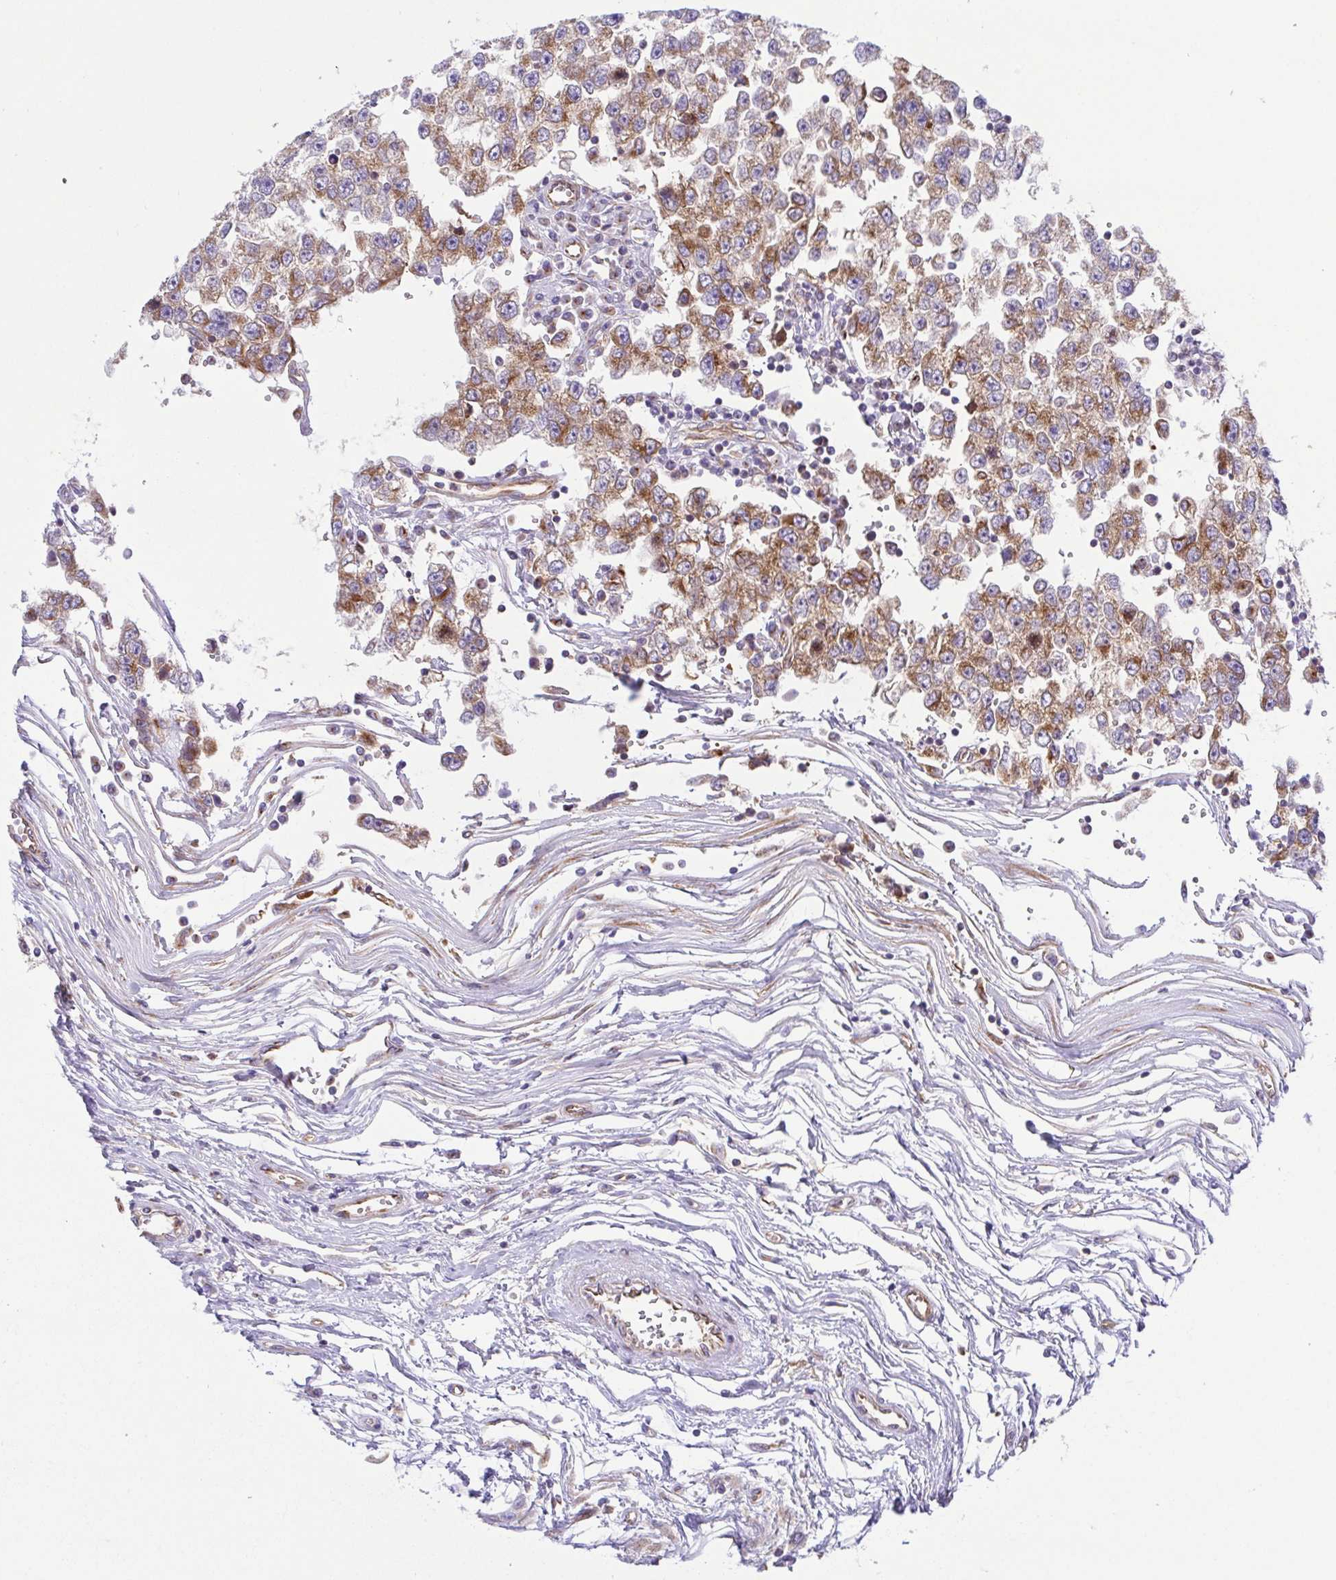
{"staining": {"intensity": "moderate", "quantity": ">75%", "location": "cytoplasmic/membranous"}, "tissue": "testis cancer", "cell_type": "Tumor cells", "image_type": "cancer", "snomed": [{"axis": "morphology", "description": "Seminoma, NOS"}, {"axis": "topography", "description": "Testis"}], "caption": "Testis seminoma was stained to show a protein in brown. There is medium levels of moderate cytoplasmic/membranous expression in about >75% of tumor cells. The staining is performed using DAB (3,3'-diaminobenzidine) brown chromogen to label protein expression. The nuclei are counter-stained blue using hematoxylin.", "gene": "KIF5B", "patient": {"sex": "male", "age": 34}}